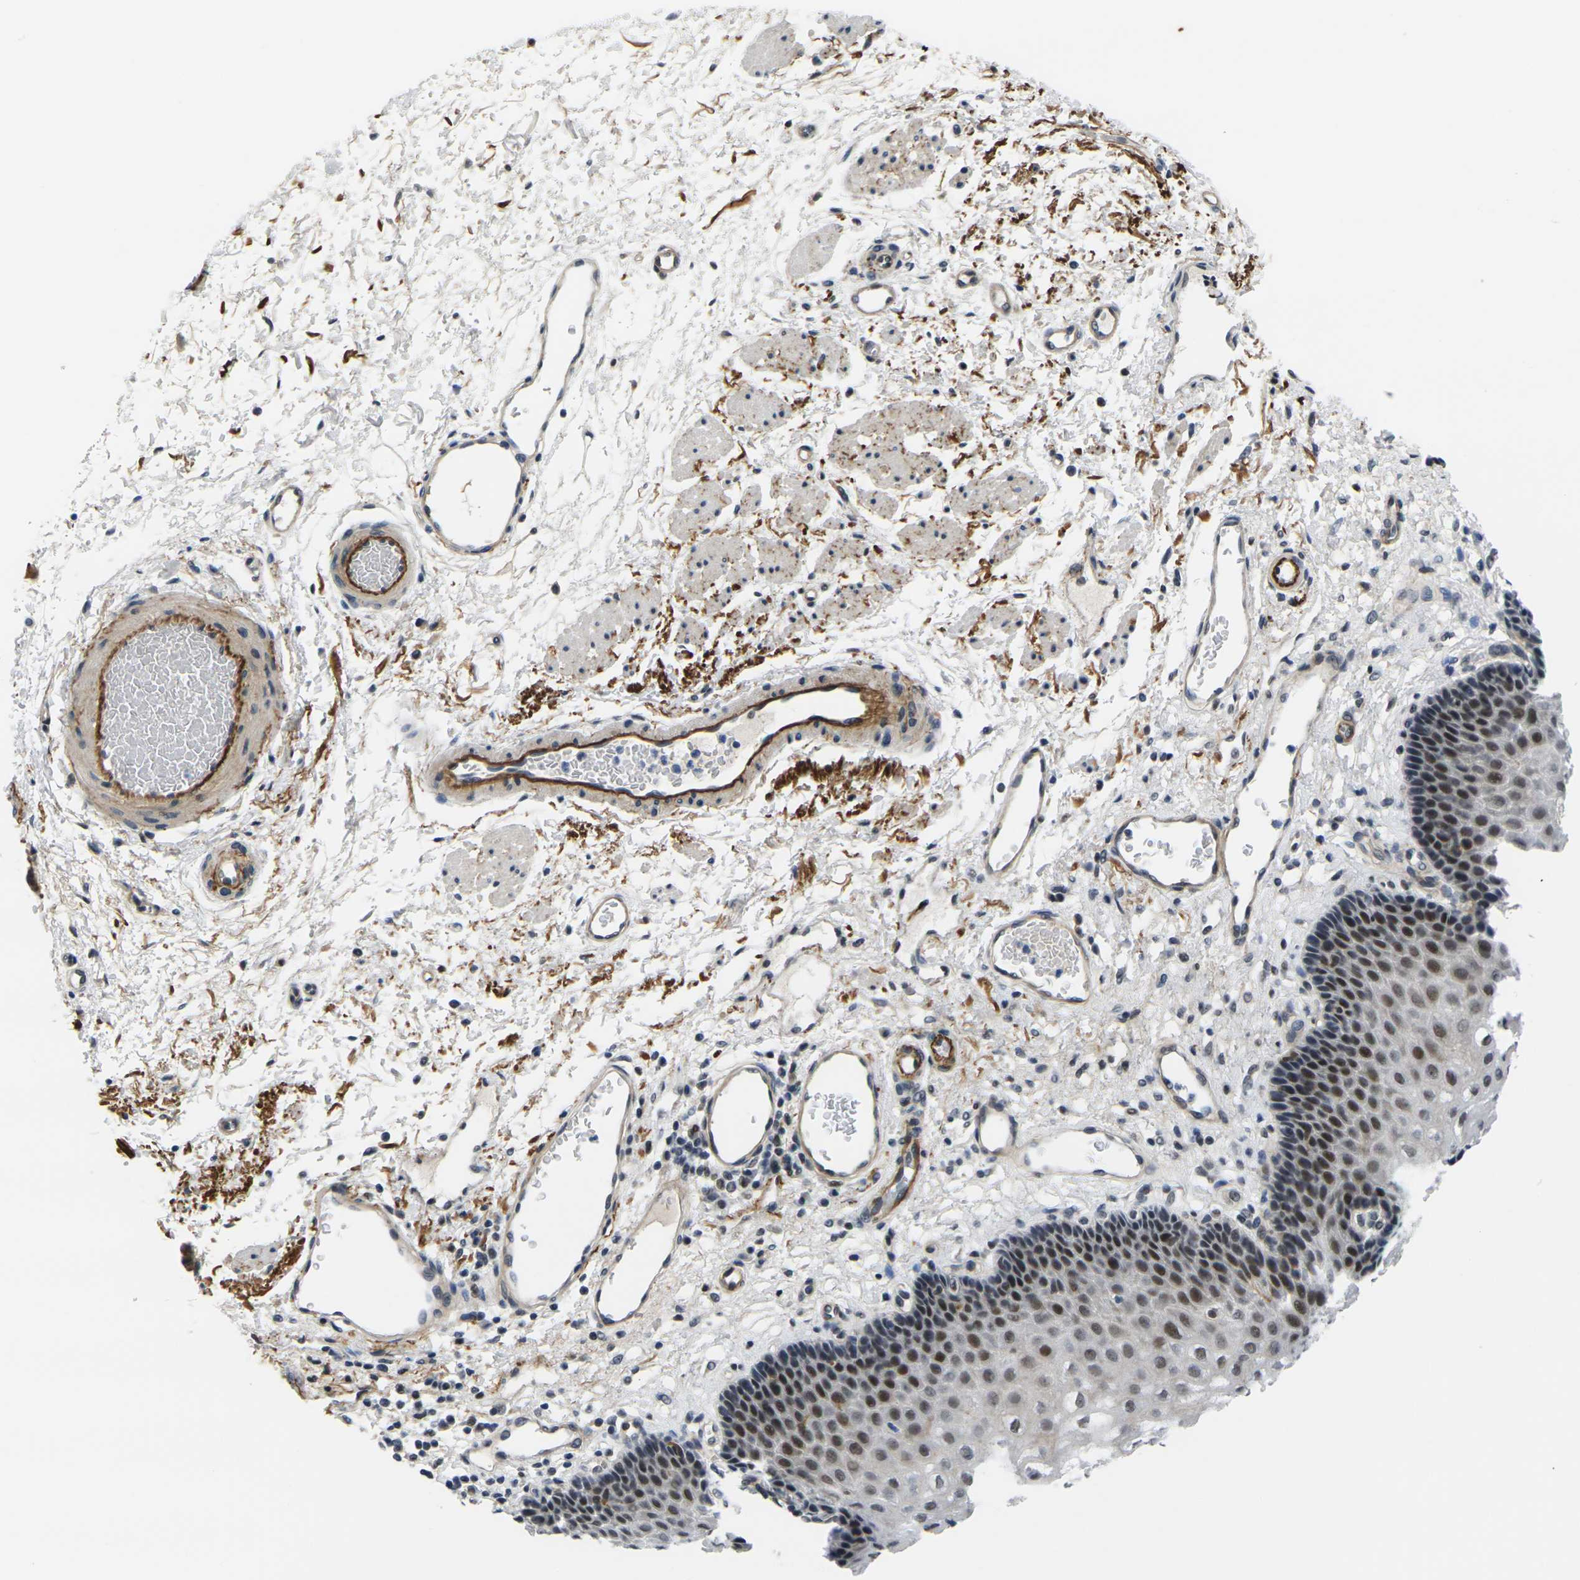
{"staining": {"intensity": "strong", "quantity": "25%-75%", "location": "nuclear"}, "tissue": "esophagus", "cell_type": "Squamous epithelial cells", "image_type": "normal", "snomed": [{"axis": "morphology", "description": "Normal tissue, NOS"}, {"axis": "topography", "description": "Esophagus"}], "caption": "A brown stain highlights strong nuclear expression of a protein in squamous epithelial cells of normal esophagus. Using DAB (brown) and hematoxylin (blue) stains, captured at high magnification using brightfield microscopy.", "gene": "RBM7", "patient": {"sex": "male", "age": 54}}